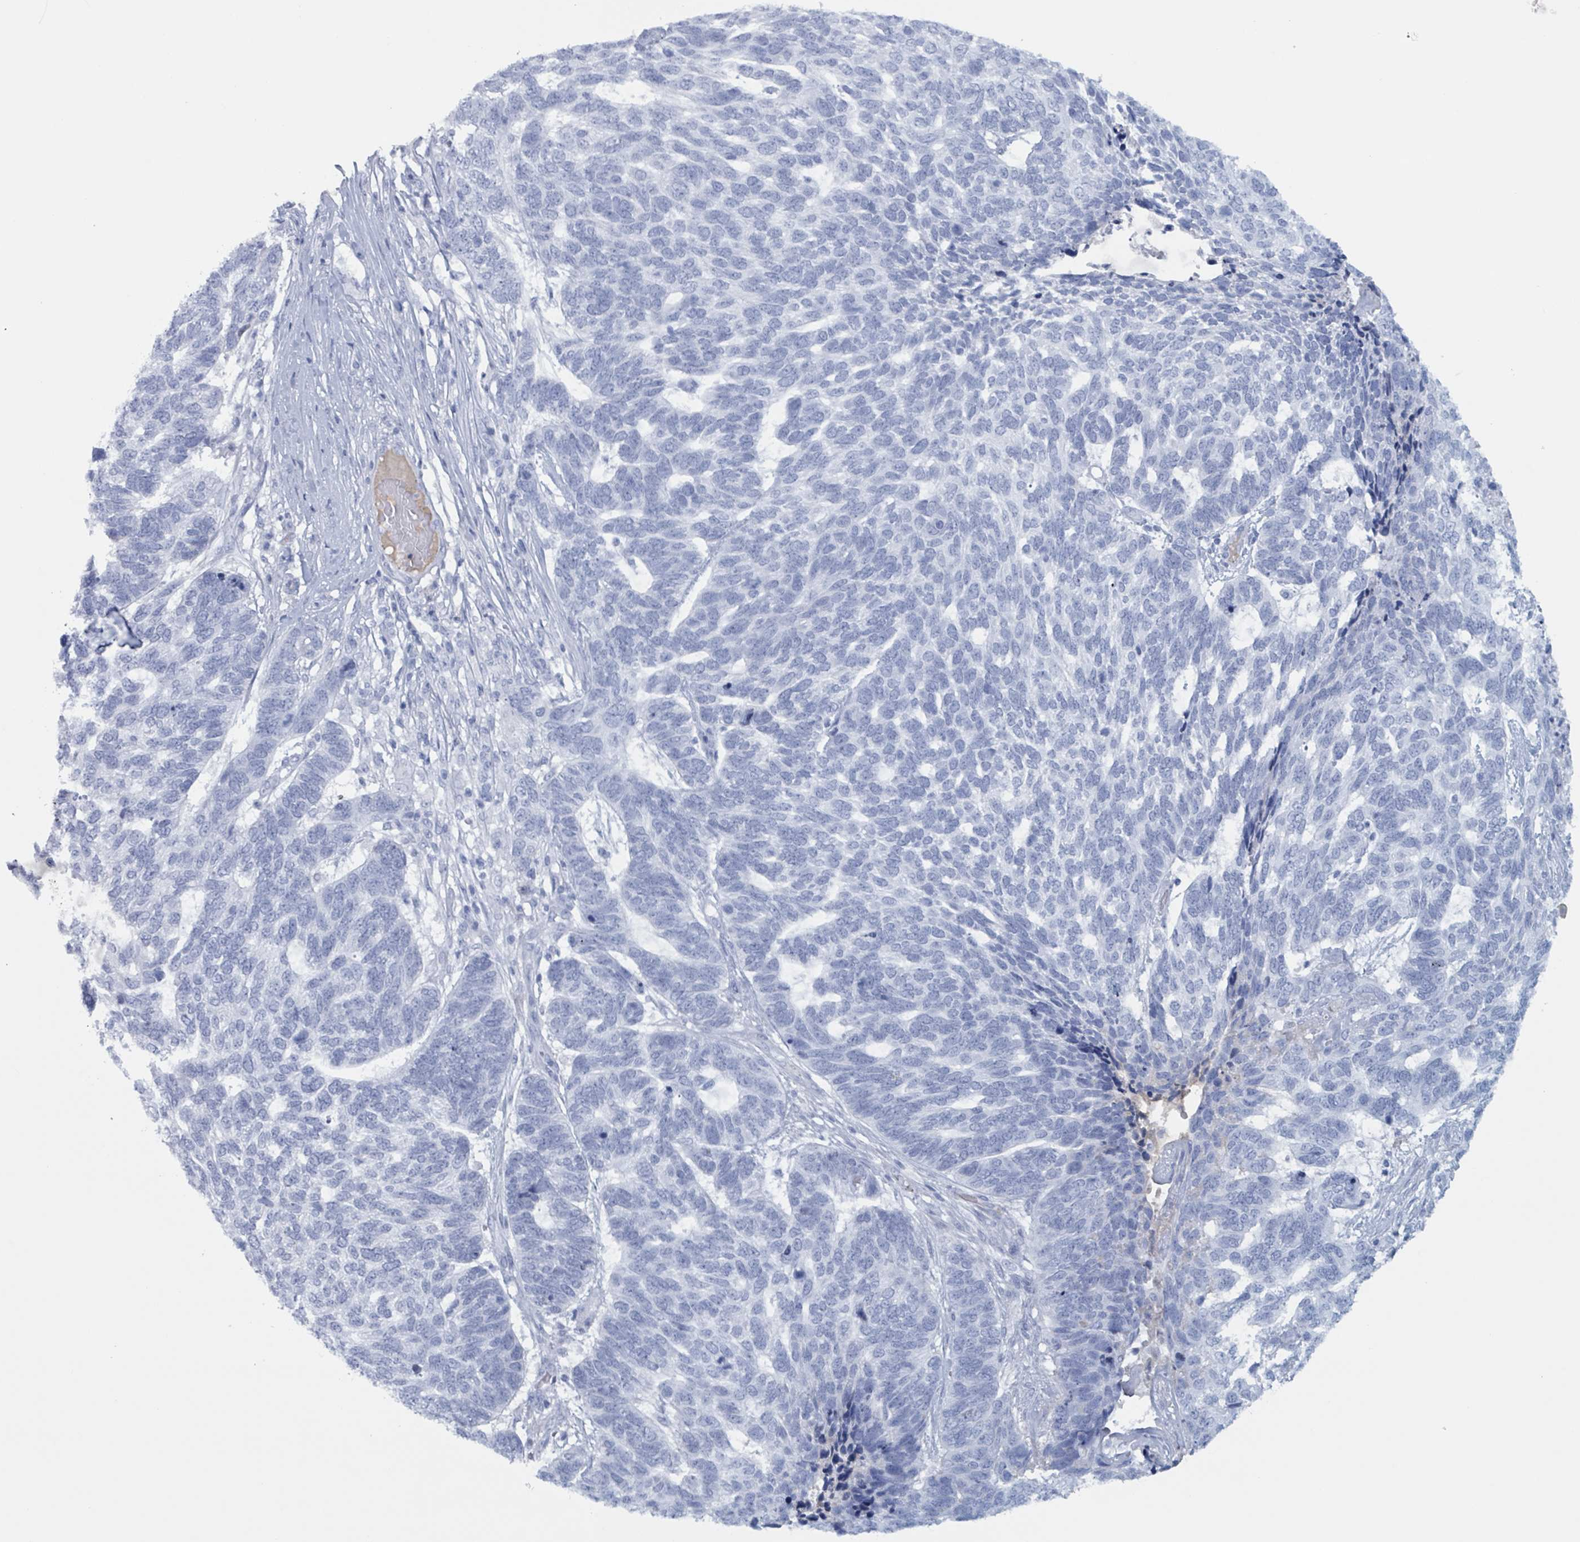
{"staining": {"intensity": "negative", "quantity": "none", "location": "none"}, "tissue": "skin cancer", "cell_type": "Tumor cells", "image_type": "cancer", "snomed": [{"axis": "morphology", "description": "Basal cell carcinoma"}, {"axis": "topography", "description": "Skin"}], "caption": "This is an immunohistochemistry (IHC) image of human skin cancer (basal cell carcinoma). There is no positivity in tumor cells.", "gene": "KLK4", "patient": {"sex": "female", "age": 65}}